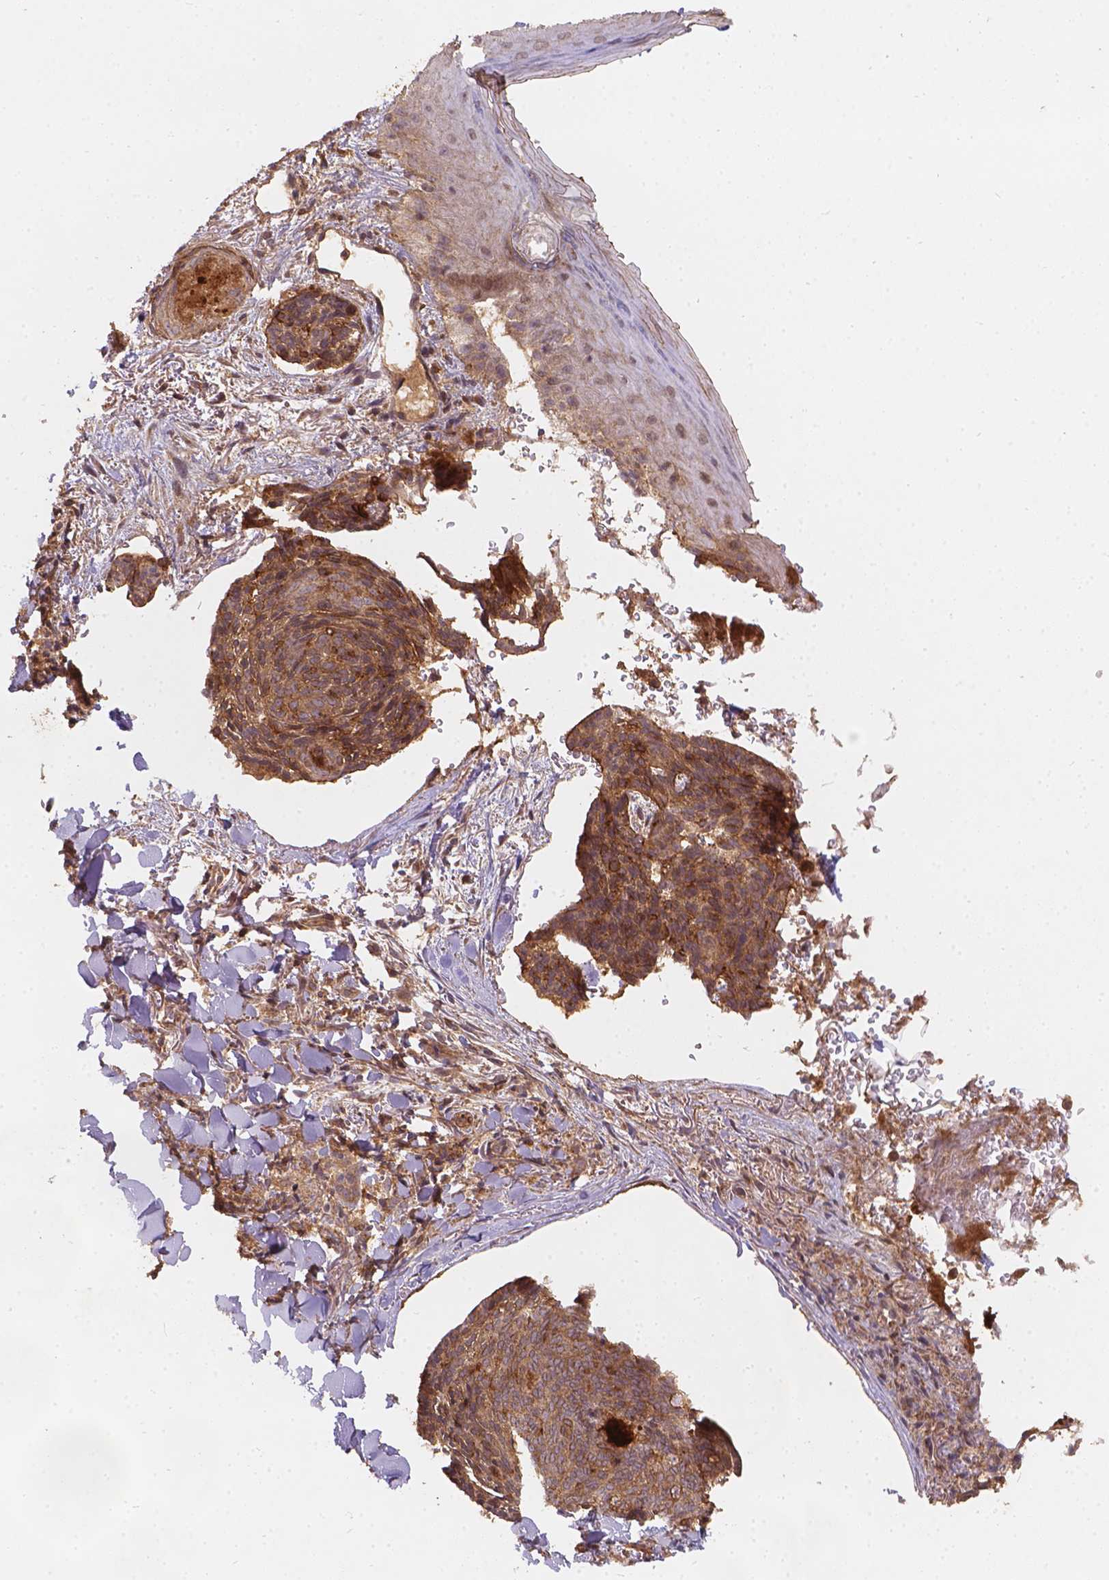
{"staining": {"intensity": "moderate", "quantity": ">75%", "location": "cytoplasmic/membranous"}, "tissue": "skin cancer", "cell_type": "Tumor cells", "image_type": "cancer", "snomed": [{"axis": "morphology", "description": "Basal cell carcinoma"}, {"axis": "topography", "description": "Skin"}], "caption": "Immunohistochemical staining of skin cancer (basal cell carcinoma) displays medium levels of moderate cytoplasmic/membranous protein staining in about >75% of tumor cells.", "gene": "XPR1", "patient": {"sex": "female", "age": 82}}